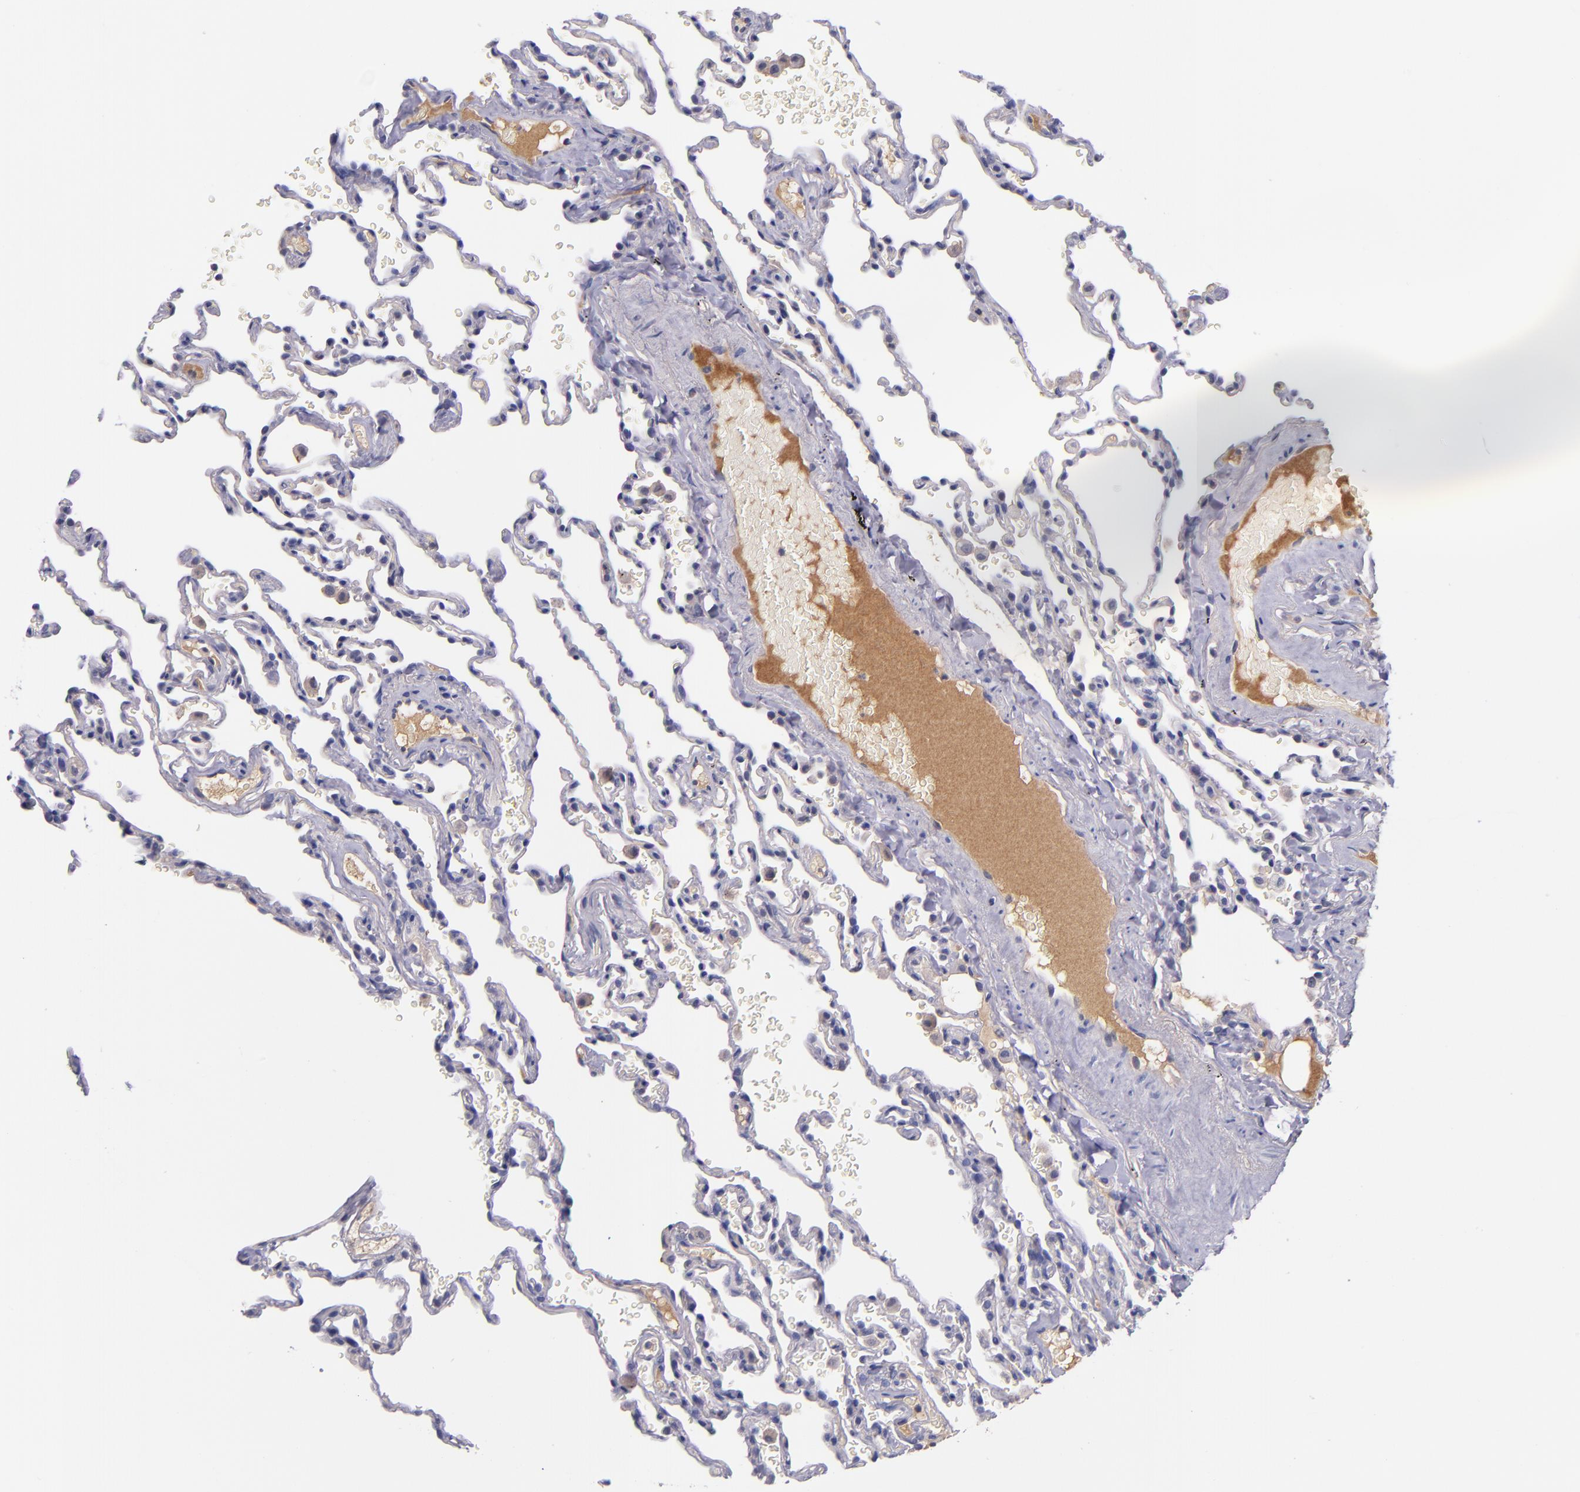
{"staining": {"intensity": "negative", "quantity": "none", "location": "none"}, "tissue": "lung", "cell_type": "Alveolar cells", "image_type": "normal", "snomed": [{"axis": "morphology", "description": "Normal tissue, NOS"}, {"axis": "topography", "description": "Lung"}], "caption": "Immunohistochemistry (IHC) image of benign lung: human lung stained with DAB reveals no significant protein positivity in alveolar cells. The staining is performed using DAB (3,3'-diaminobenzidine) brown chromogen with nuclei counter-stained in using hematoxylin.", "gene": "RBP4", "patient": {"sex": "male", "age": 59}}